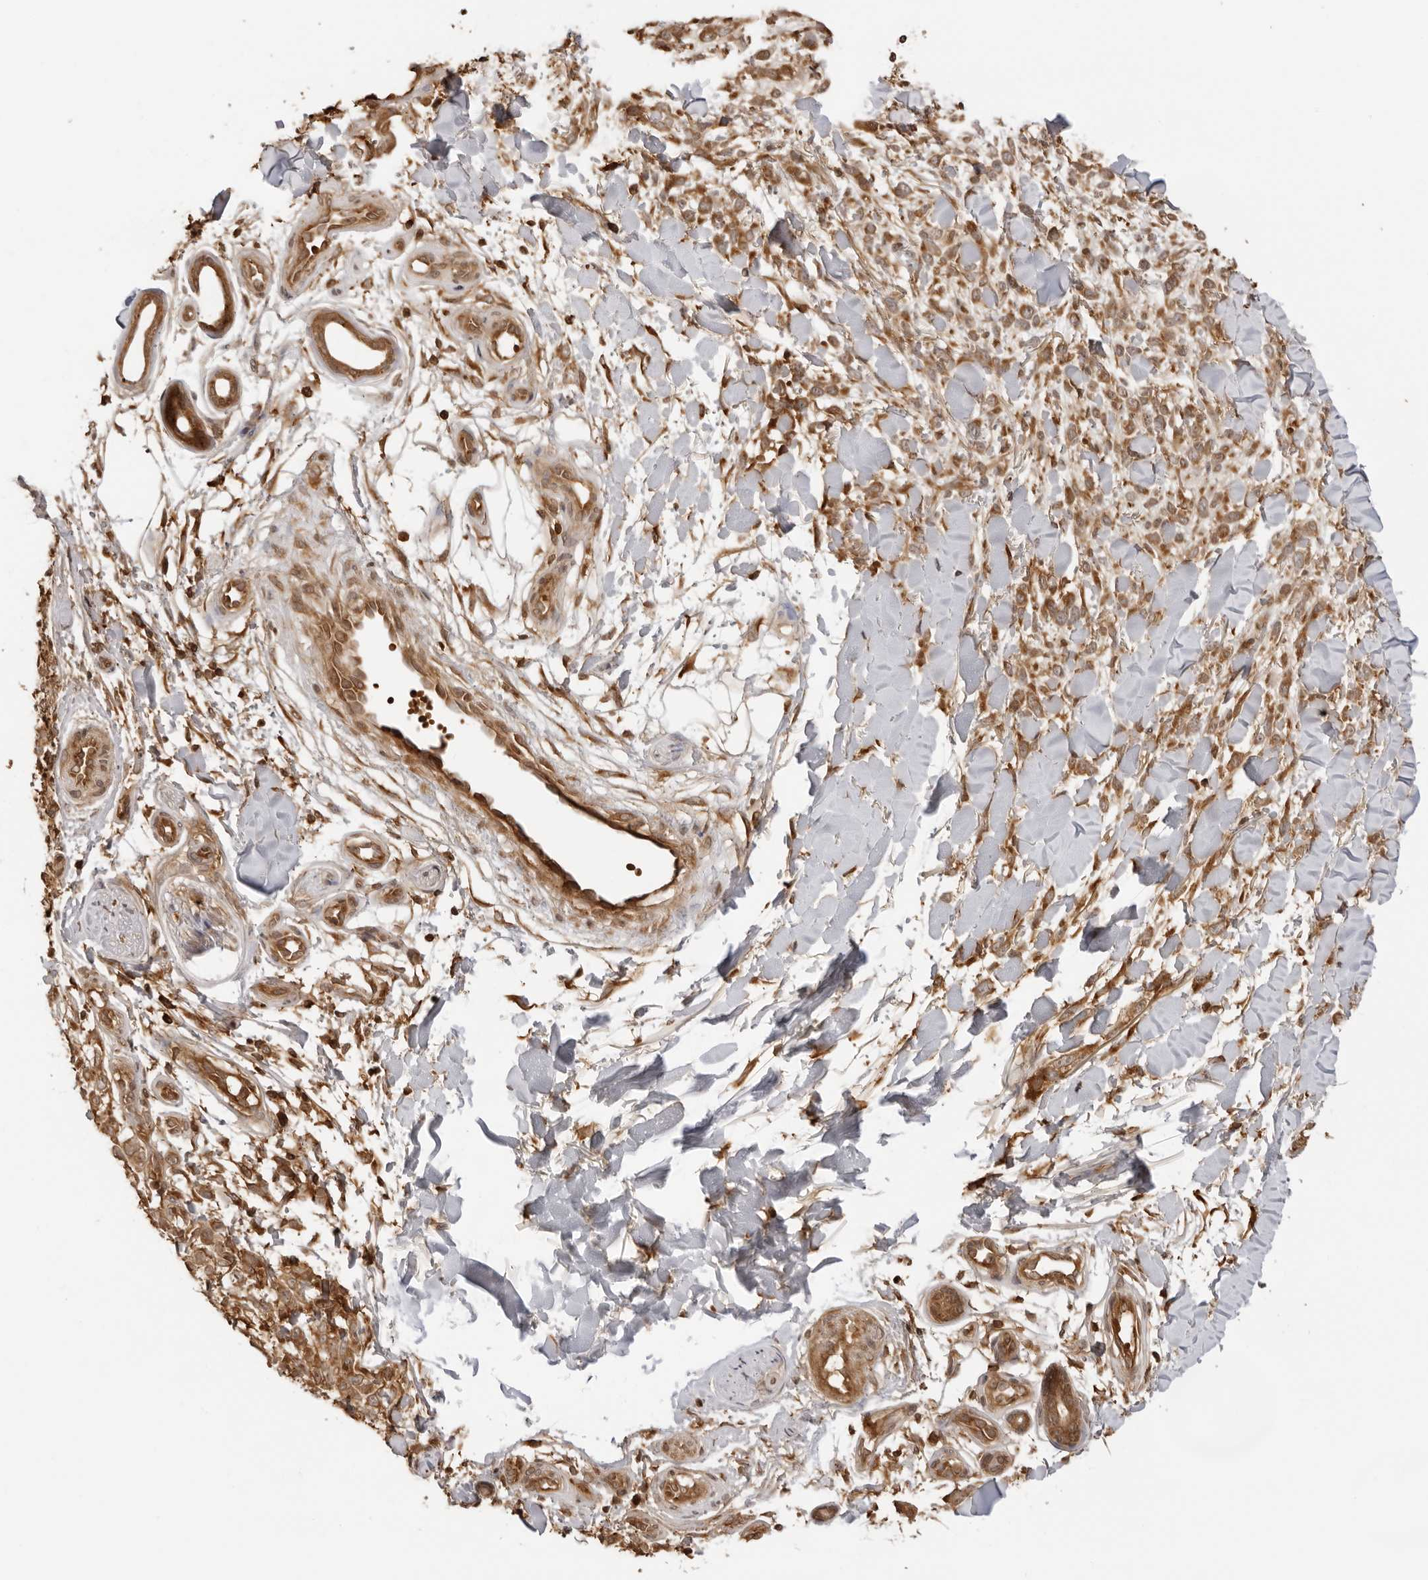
{"staining": {"intensity": "moderate", "quantity": ">75%", "location": "cytoplasmic/membranous"}, "tissue": "melanoma", "cell_type": "Tumor cells", "image_type": "cancer", "snomed": [{"axis": "morphology", "description": "Malignant melanoma, Metastatic site"}, {"axis": "topography", "description": "Skin"}], "caption": "Melanoma stained with a brown dye demonstrates moderate cytoplasmic/membranous positive positivity in about >75% of tumor cells.", "gene": "IKBKE", "patient": {"sex": "female", "age": 72}}